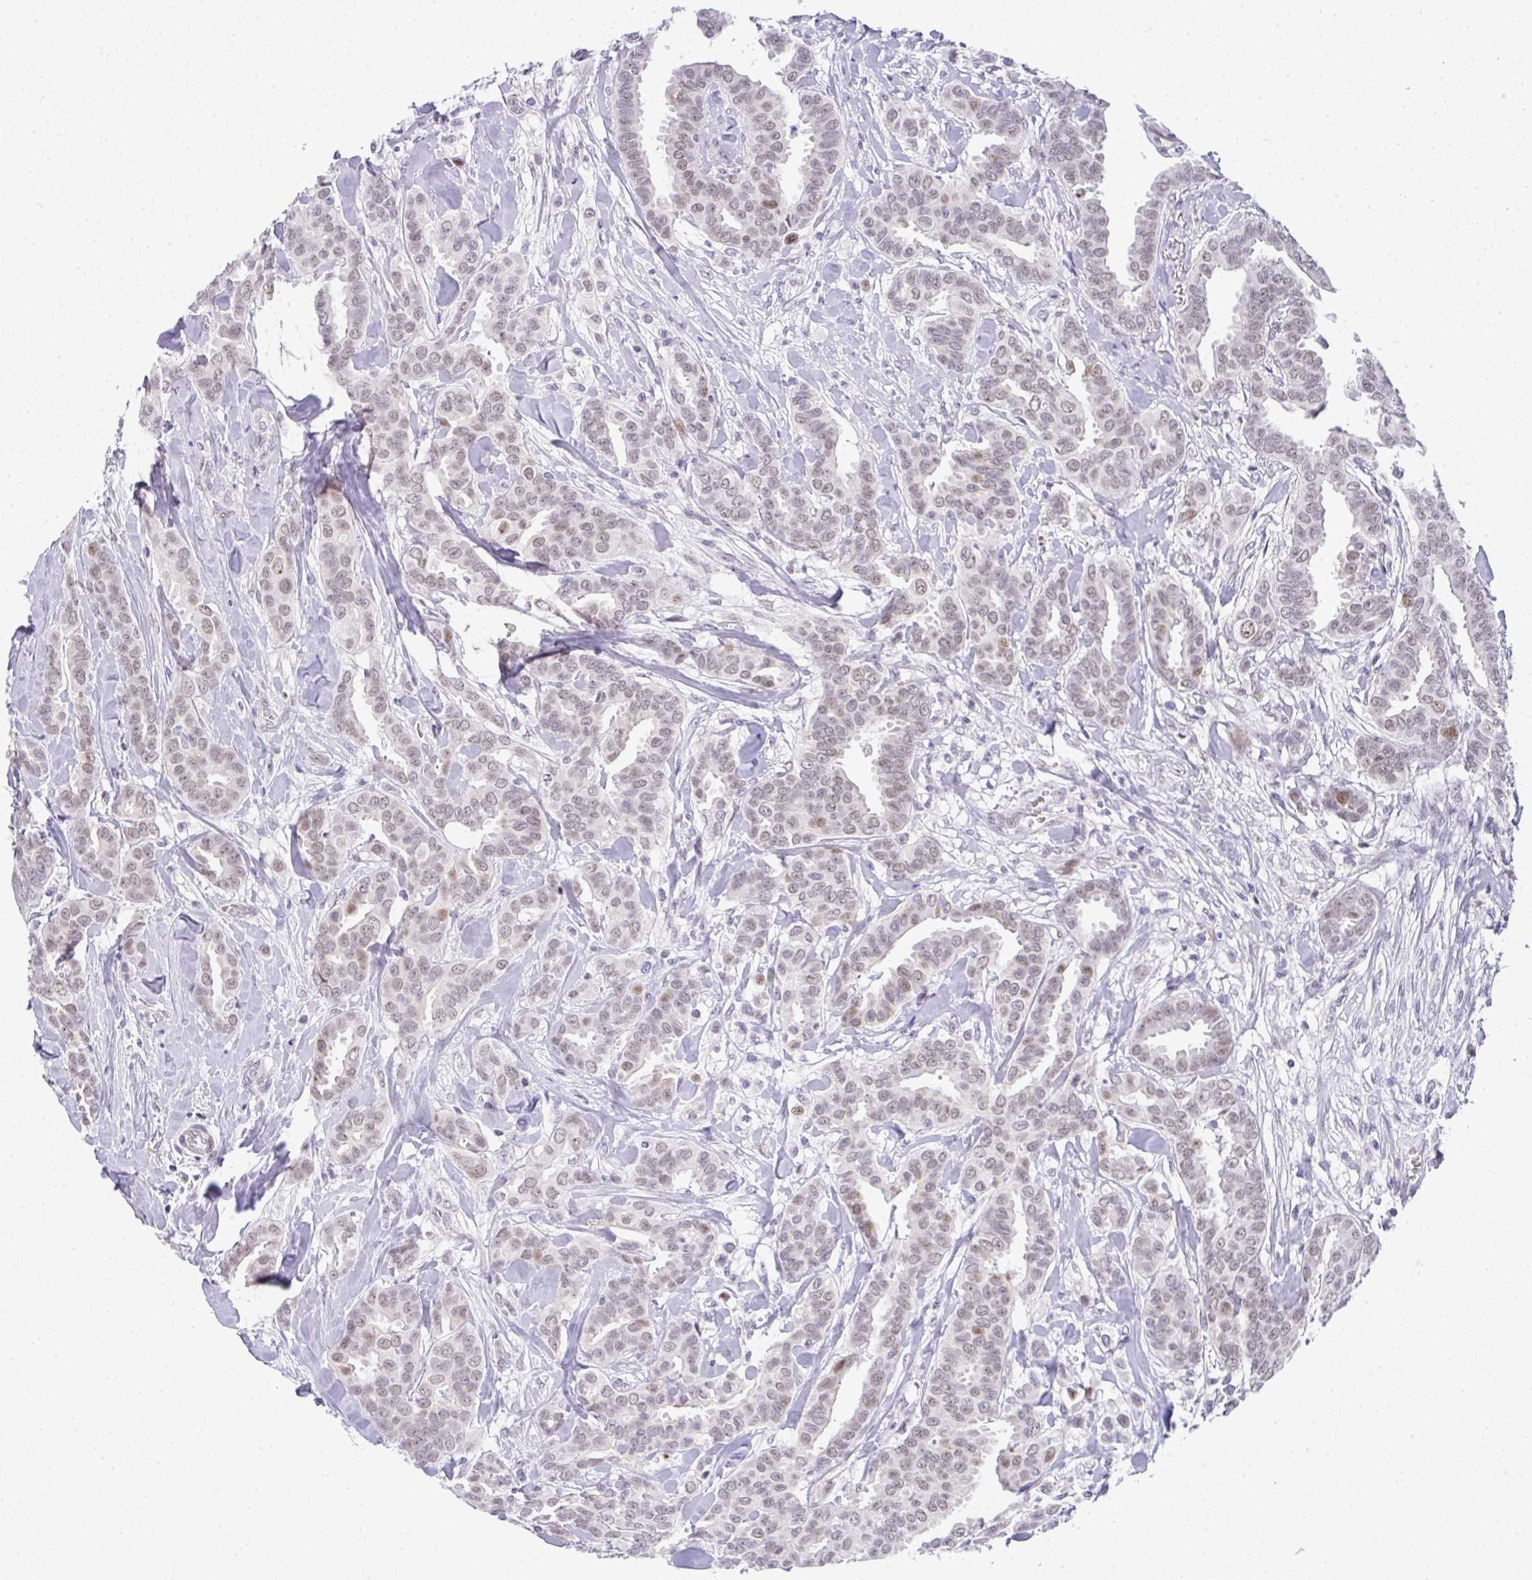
{"staining": {"intensity": "weak", "quantity": "25%-75%", "location": "nuclear"}, "tissue": "breast cancer", "cell_type": "Tumor cells", "image_type": "cancer", "snomed": [{"axis": "morphology", "description": "Duct carcinoma"}, {"axis": "topography", "description": "Breast"}], "caption": "Breast cancer stained with a brown dye displays weak nuclear positive staining in approximately 25%-75% of tumor cells.", "gene": "TNMD", "patient": {"sex": "female", "age": 45}}